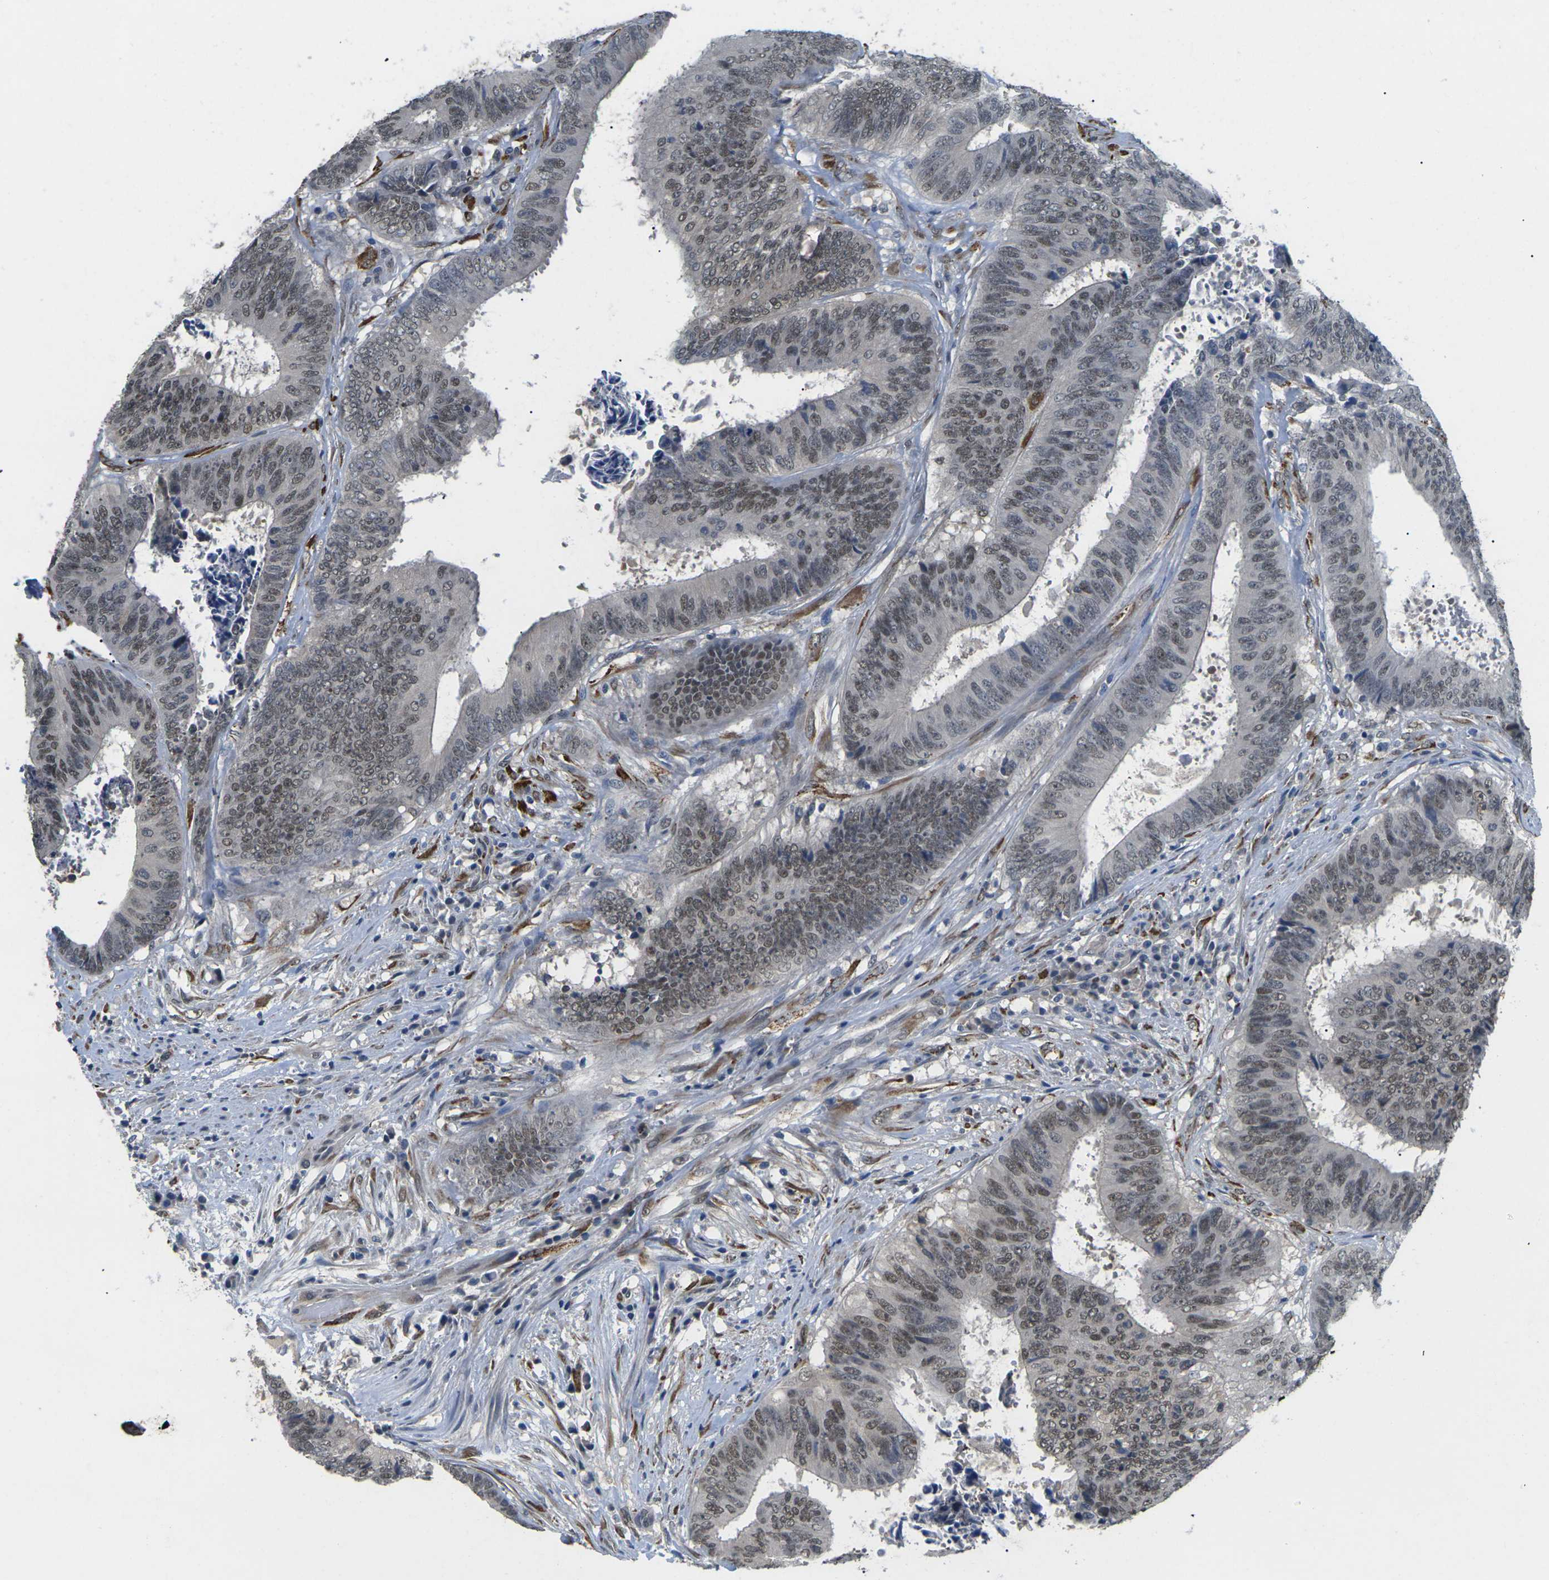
{"staining": {"intensity": "weak", "quantity": "25%-75%", "location": "nuclear"}, "tissue": "colorectal cancer", "cell_type": "Tumor cells", "image_type": "cancer", "snomed": [{"axis": "morphology", "description": "Adenocarcinoma, NOS"}, {"axis": "topography", "description": "Rectum"}], "caption": "Colorectal cancer stained for a protein (brown) displays weak nuclear positive positivity in about 25%-75% of tumor cells.", "gene": "SCNN1B", "patient": {"sex": "male", "age": 72}}